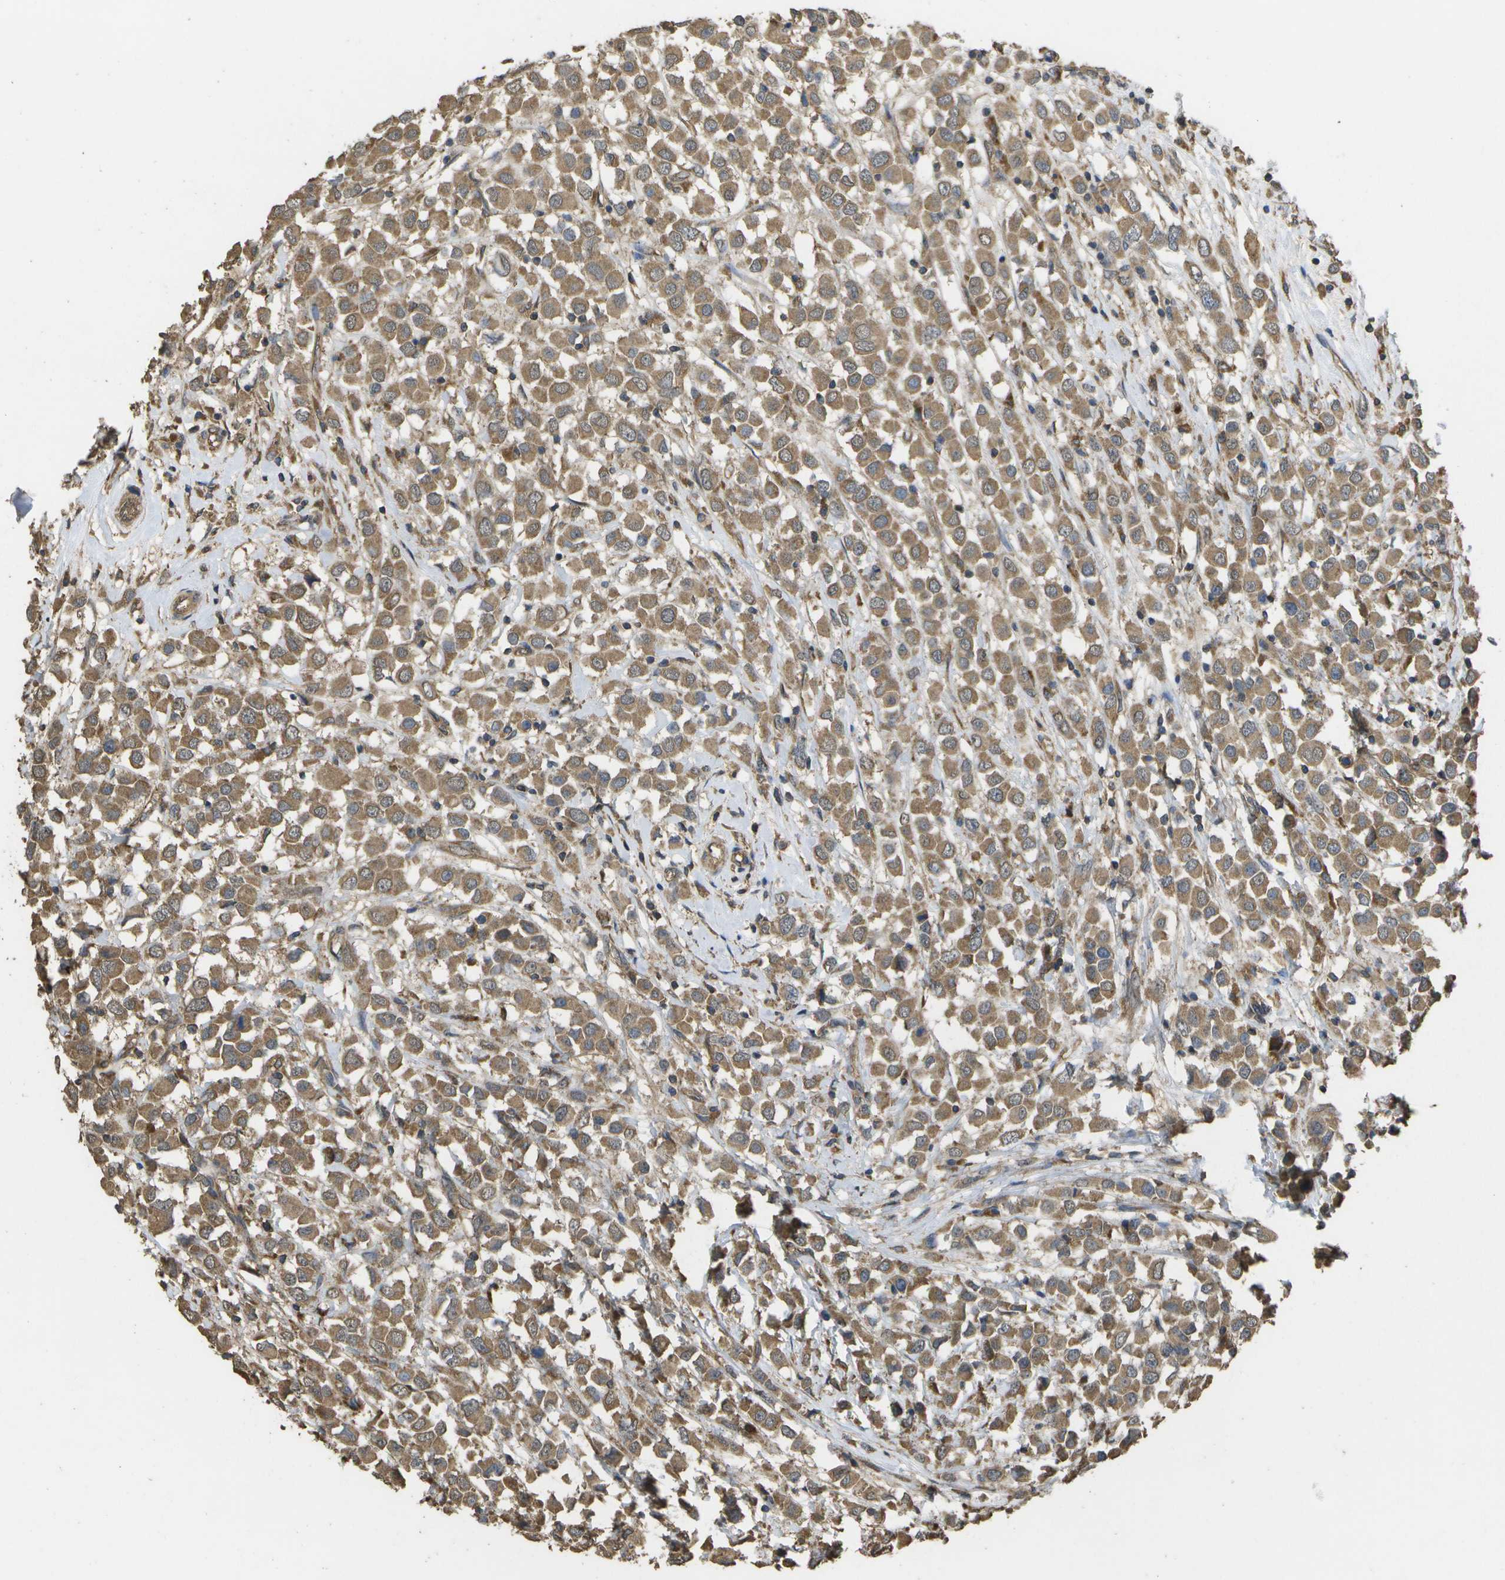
{"staining": {"intensity": "moderate", "quantity": ">75%", "location": "cytoplasmic/membranous"}, "tissue": "breast cancer", "cell_type": "Tumor cells", "image_type": "cancer", "snomed": [{"axis": "morphology", "description": "Duct carcinoma"}, {"axis": "topography", "description": "Breast"}], "caption": "The immunohistochemical stain labels moderate cytoplasmic/membranous expression in tumor cells of breast cancer tissue.", "gene": "SACS", "patient": {"sex": "female", "age": 61}}